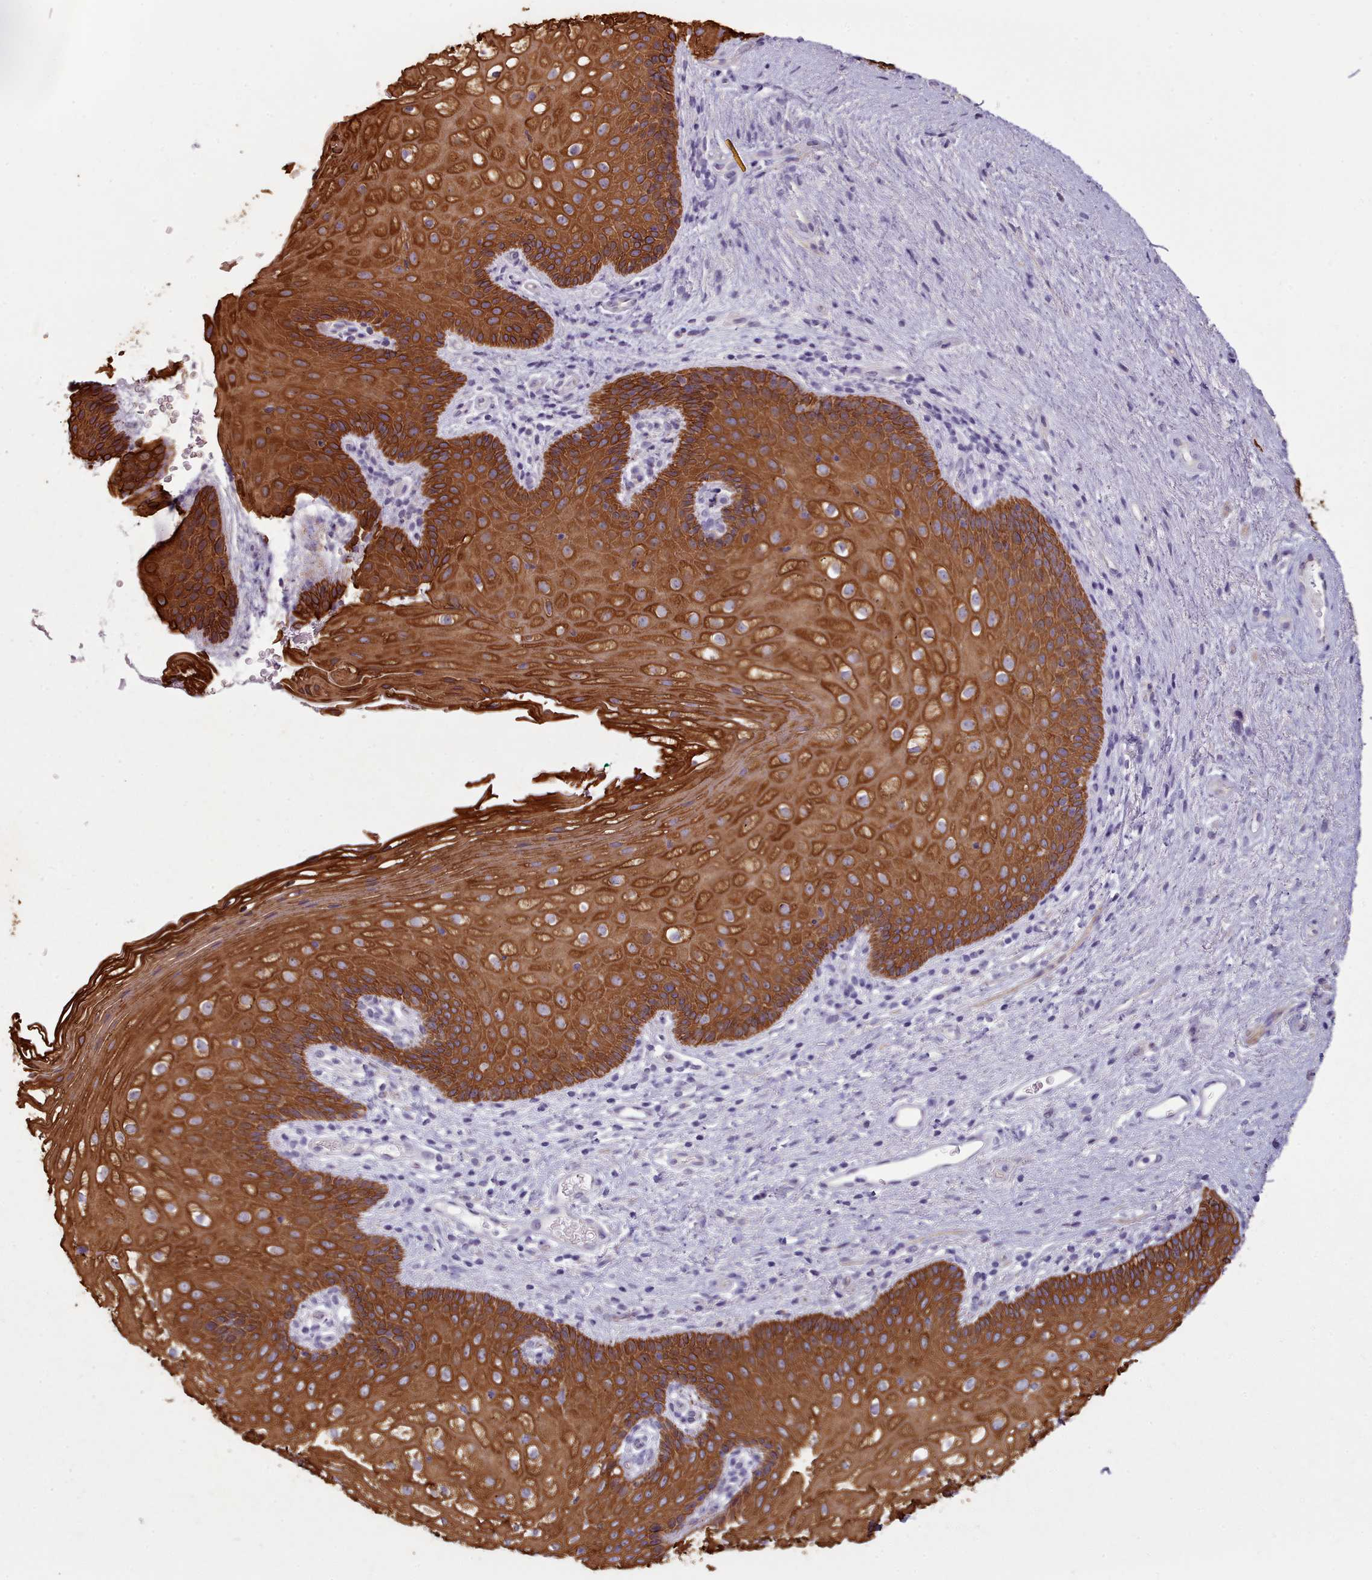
{"staining": {"intensity": "strong", "quantity": ">75%", "location": "cytoplasmic/membranous"}, "tissue": "vagina", "cell_type": "Squamous epithelial cells", "image_type": "normal", "snomed": [{"axis": "morphology", "description": "Normal tissue, NOS"}, {"axis": "topography", "description": "Vagina"}], "caption": "Immunohistochemical staining of benign human vagina reveals strong cytoplasmic/membranous protein staining in about >75% of squamous epithelial cells.", "gene": "PLD4", "patient": {"sex": "female", "age": 47}}